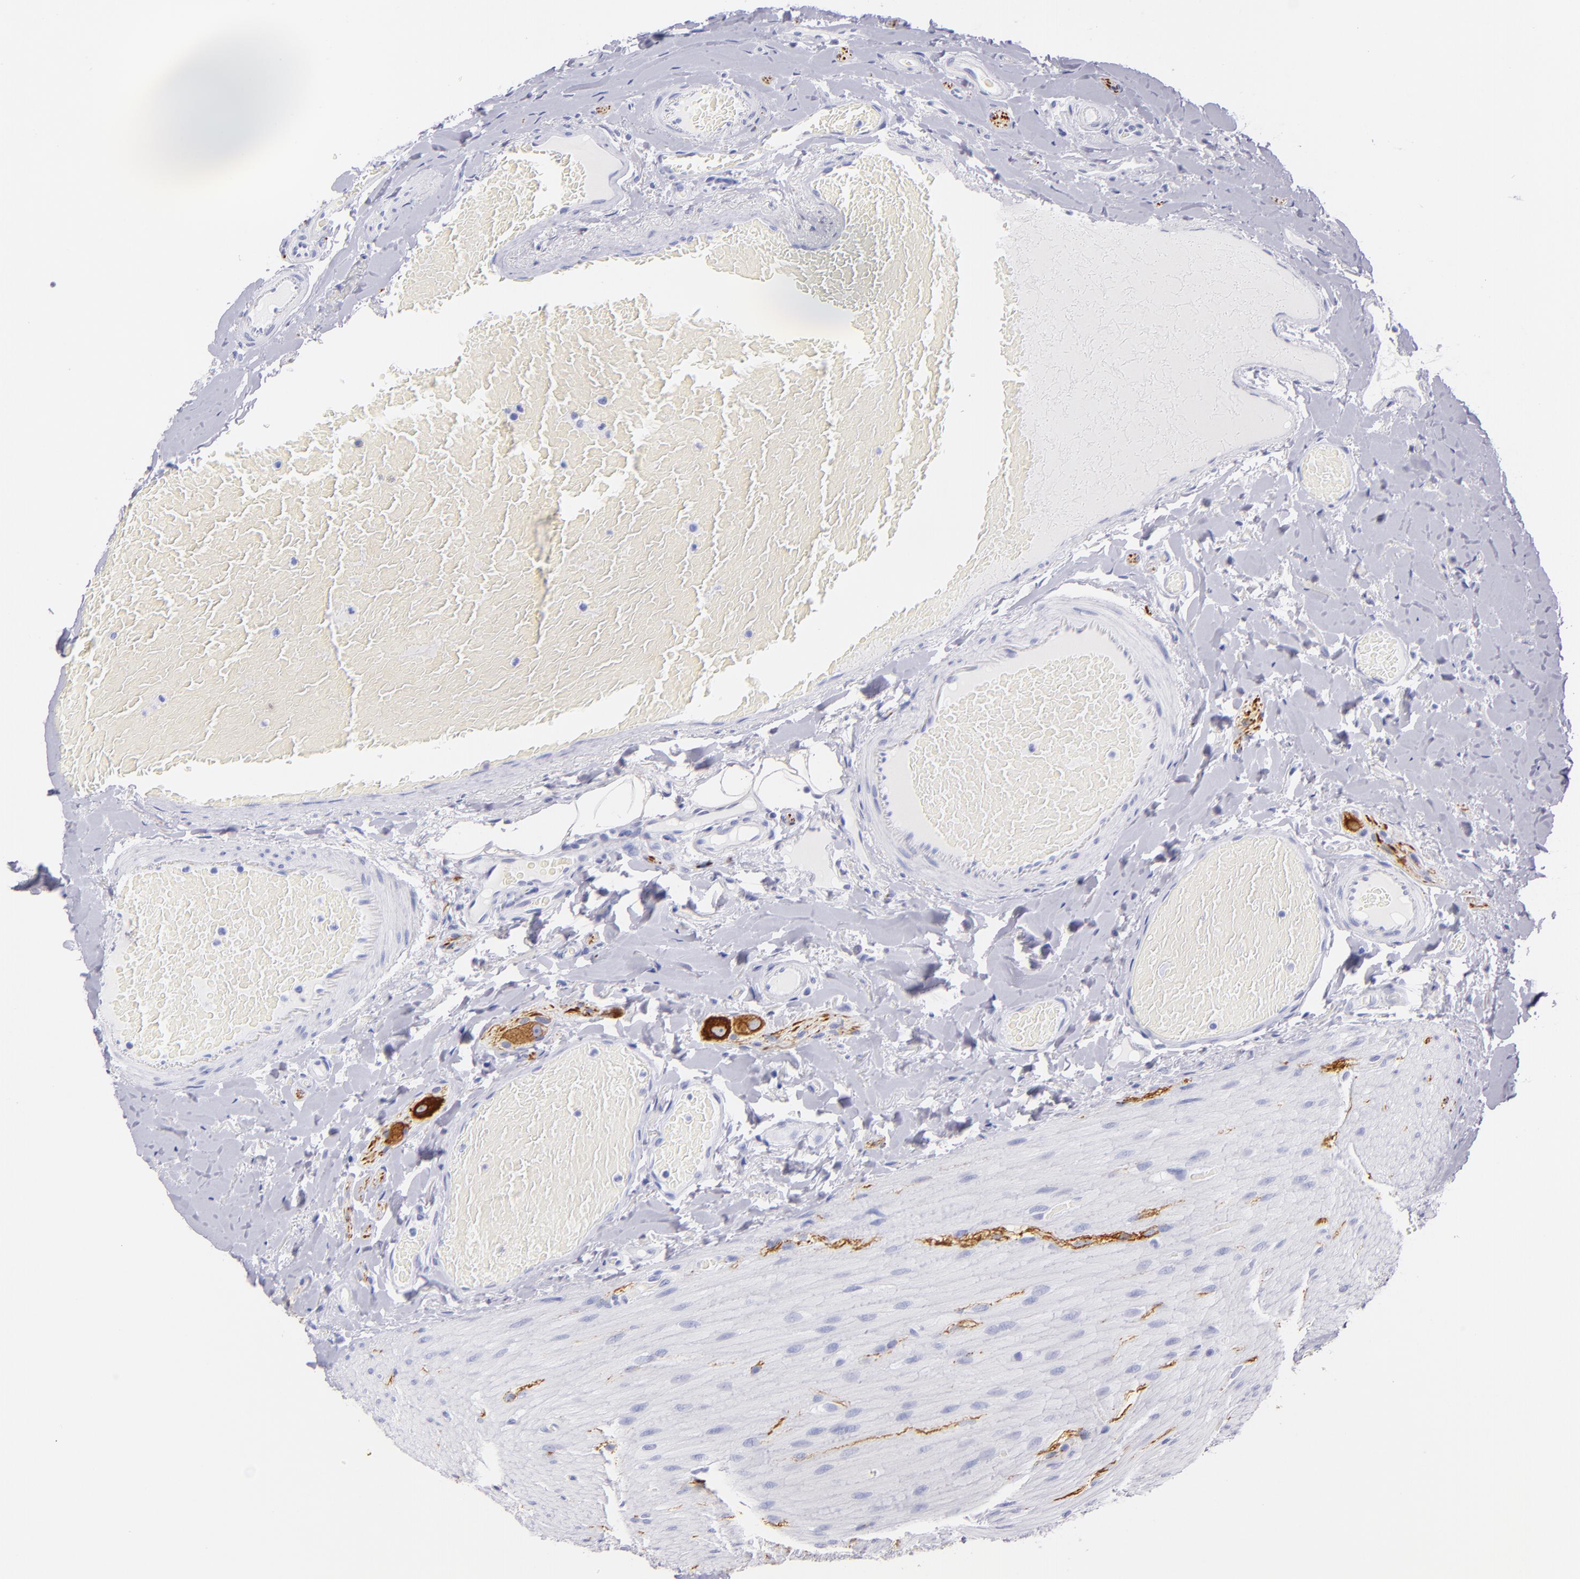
{"staining": {"intensity": "negative", "quantity": "none", "location": "none"}, "tissue": "duodenum", "cell_type": "Glandular cells", "image_type": "normal", "snomed": [{"axis": "morphology", "description": "Normal tissue, NOS"}, {"axis": "topography", "description": "Duodenum"}], "caption": "Histopathology image shows no protein expression in glandular cells of unremarkable duodenum. Nuclei are stained in blue.", "gene": "PRPH", "patient": {"sex": "male", "age": 66}}